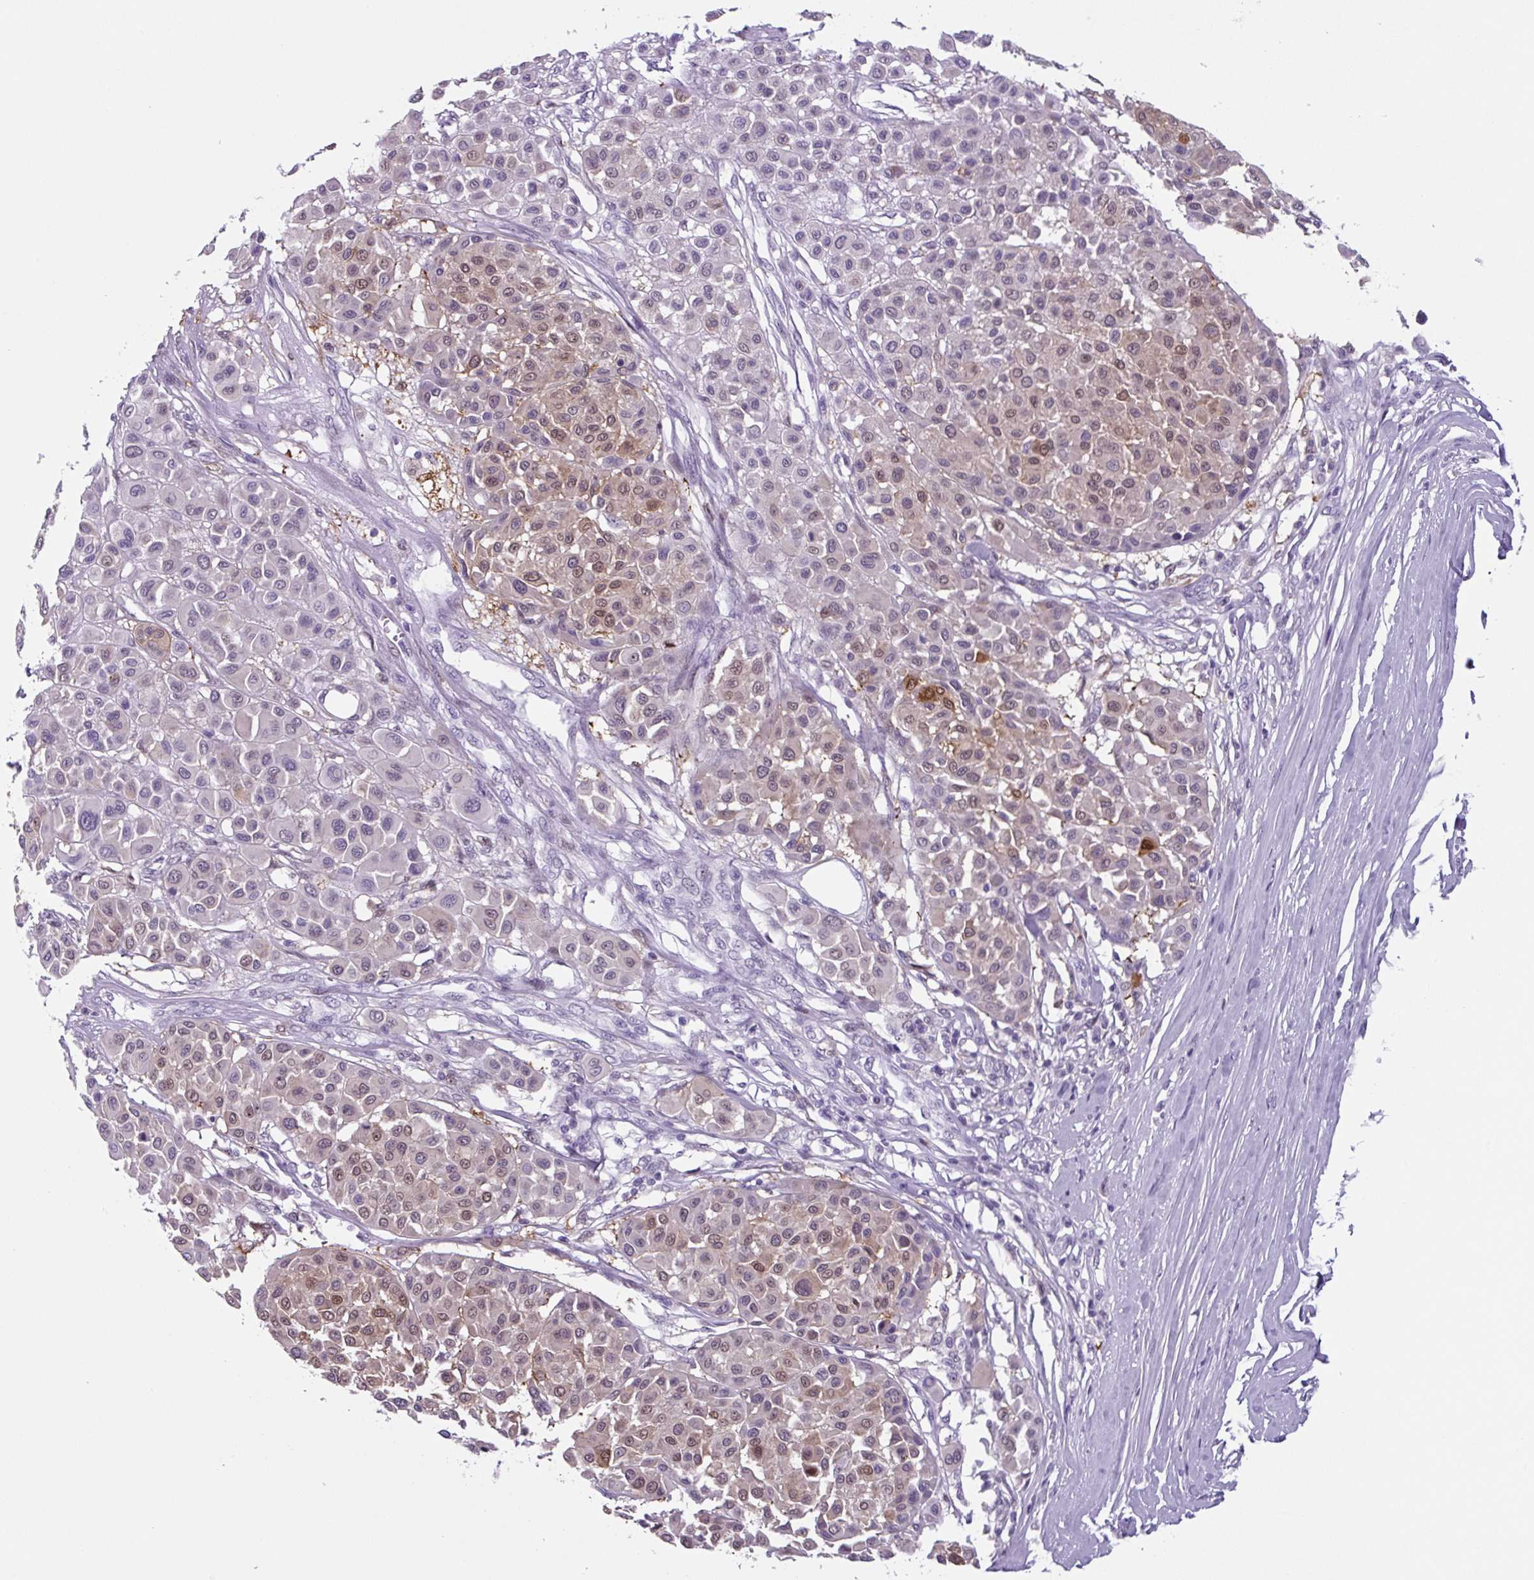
{"staining": {"intensity": "weak", "quantity": "25%-75%", "location": "nuclear"}, "tissue": "melanoma", "cell_type": "Tumor cells", "image_type": "cancer", "snomed": [{"axis": "morphology", "description": "Malignant melanoma, Metastatic site"}, {"axis": "topography", "description": "Soft tissue"}], "caption": "This is a micrograph of IHC staining of melanoma, which shows weak staining in the nuclear of tumor cells.", "gene": "TNFRSF8", "patient": {"sex": "male", "age": 41}}